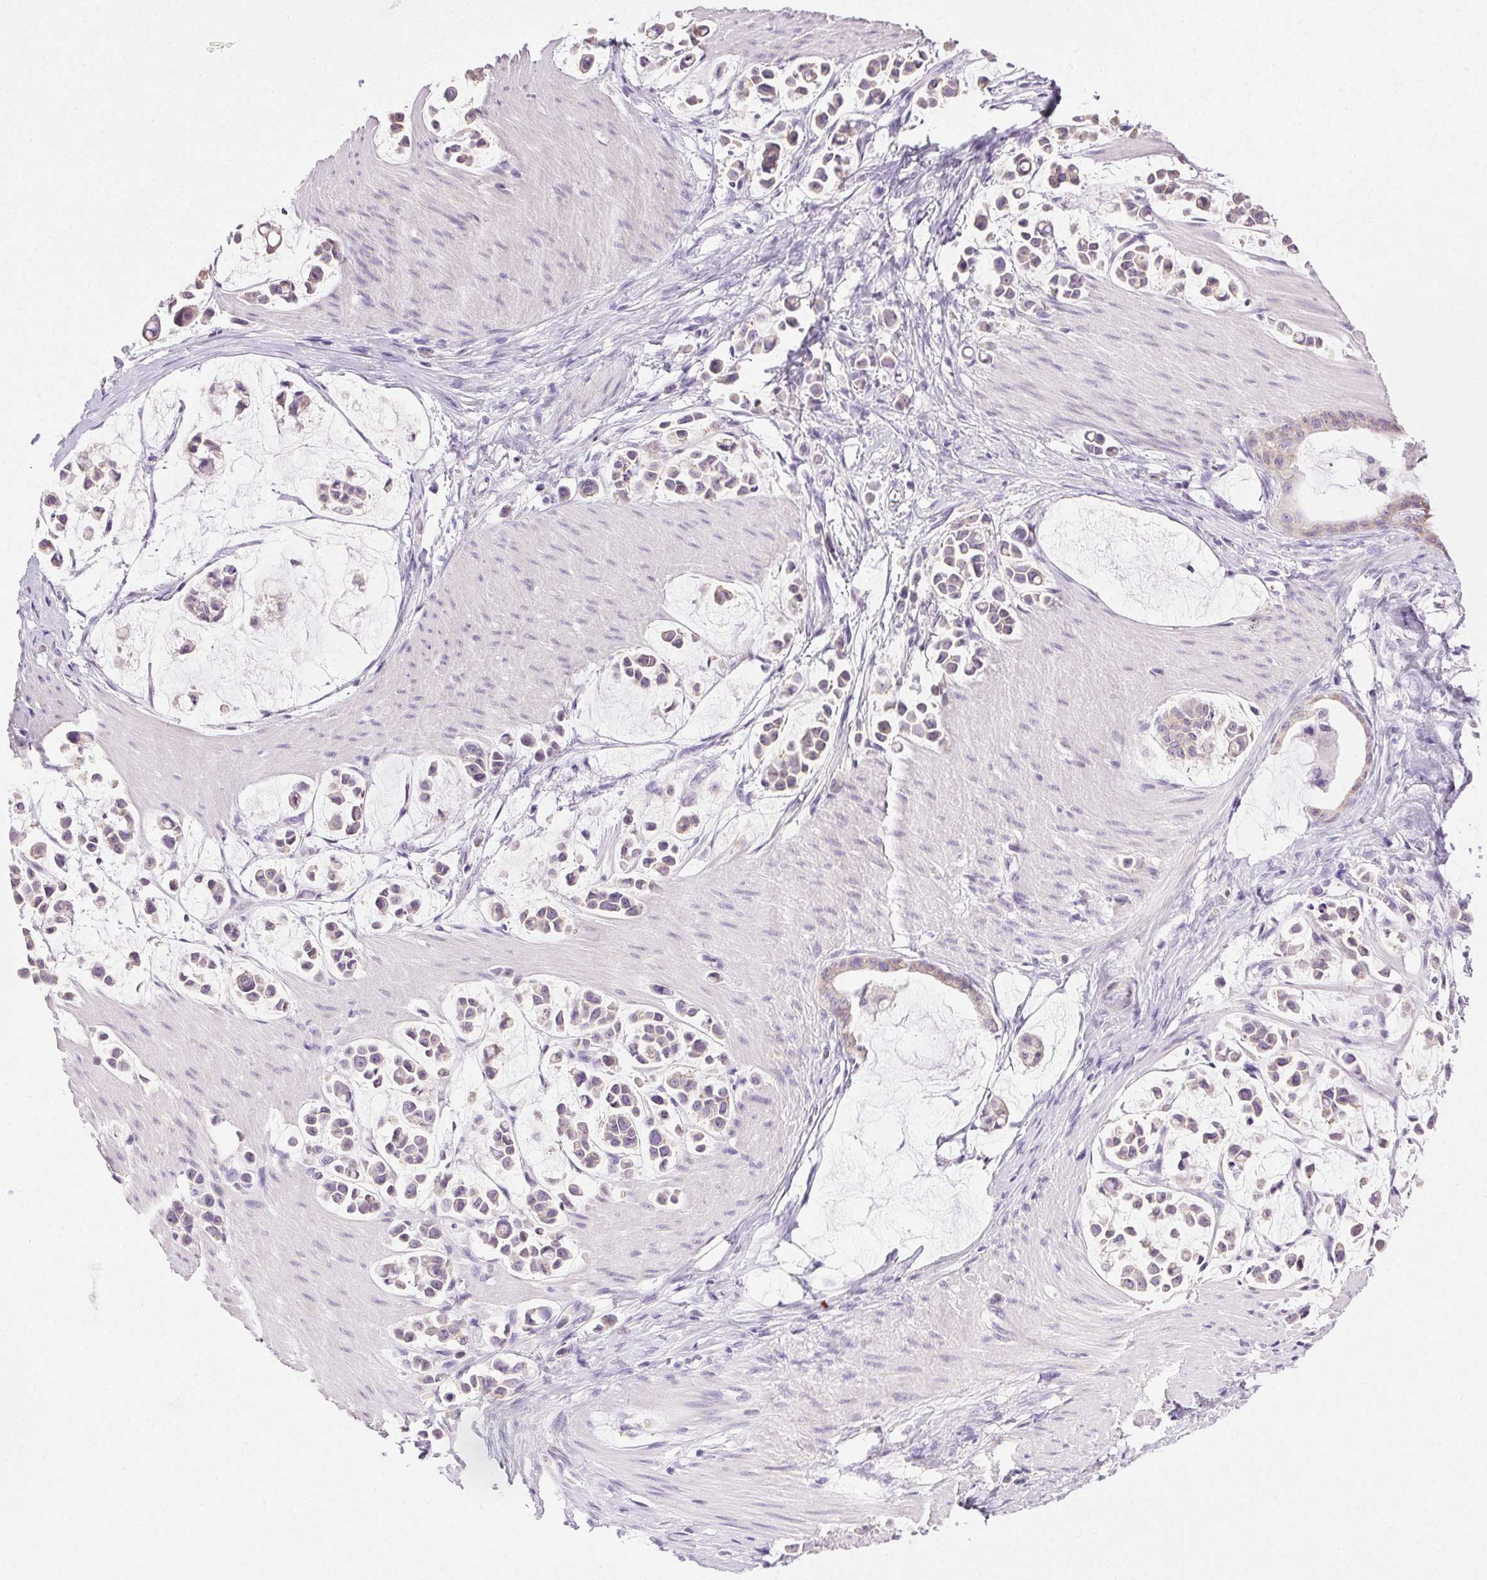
{"staining": {"intensity": "weak", "quantity": "<25%", "location": "cytoplasmic/membranous"}, "tissue": "stomach cancer", "cell_type": "Tumor cells", "image_type": "cancer", "snomed": [{"axis": "morphology", "description": "Adenocarcinoma, NOS"}, {"axis": "topography", "description": "Stomach"}], "caption": "Tumor cells are negative for protein expression in human stomach cancer. (DAB IHC with hematoxylin counter stain).", "gene": "CLDN10", "patient": {"sex": "male", "age": 82}}